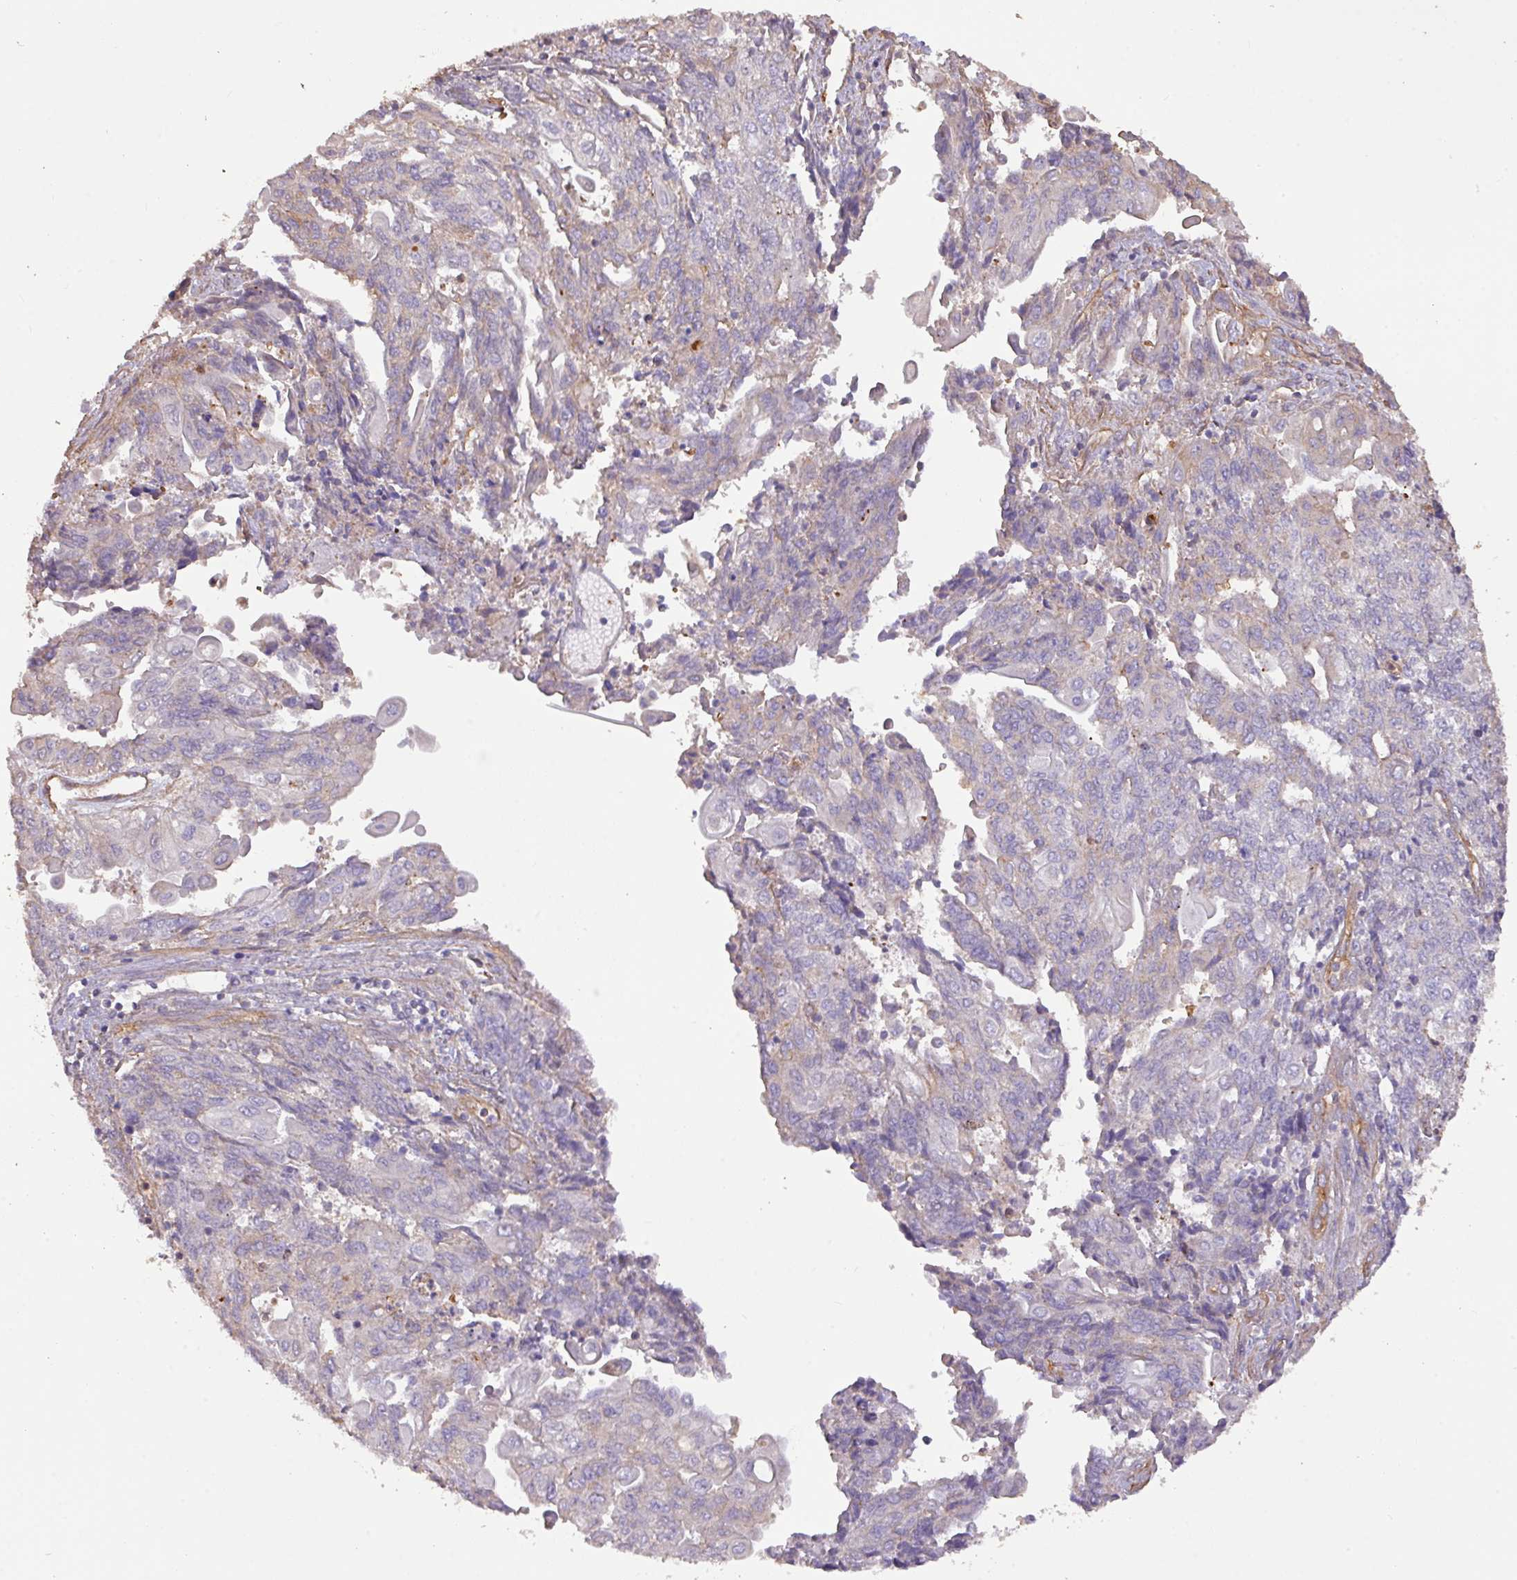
{"staining": {"intensity": "negative", "quantity": "none", "location": "none"}, "tissue": "endometrial cancer", "cell_type": "Tumor cells", "image_type": "cancer", "snomed": [{"axis": "morphology", "description": "Adenocarcinoma, NOS"}, {"axis": "topography", "description": "Endometrium"}], "caption": "DAB (3,3'-diaminobenzidine) immunohistochemical staining of human endometrial adenocarcinoma shows no significant expression in tumor cells. (DAB immunohistochemistry (IHC) visualized using brightfield microscopy, high magnification).", "gene": "CALML4", "patient": {"sex": "female", "age": 54}}